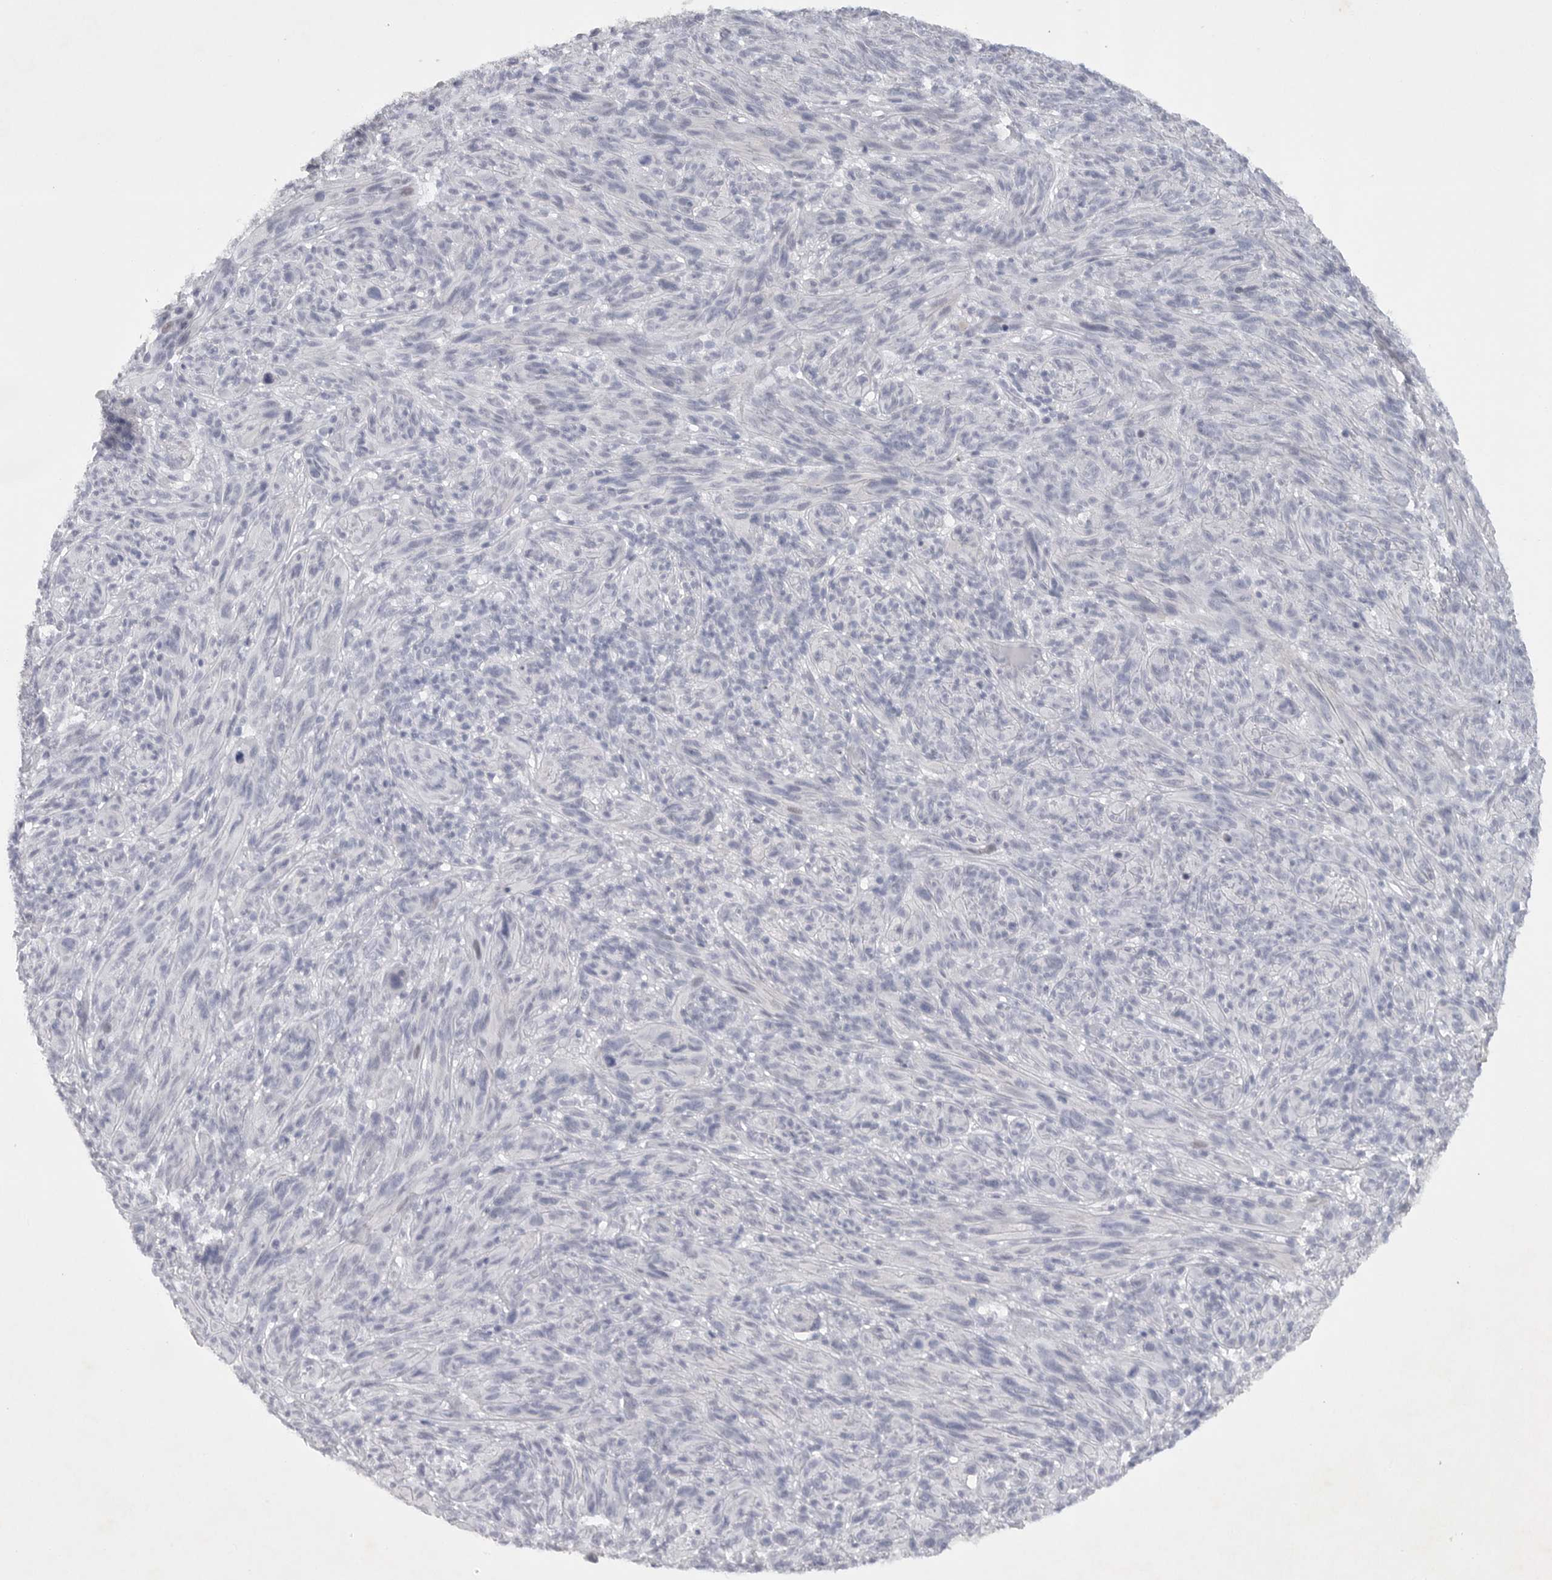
{"staining": {"intensity": "negative", "quantity": "none", "location": "none"}, "tissue": "melanoma", "cell_type": "Tumor cells", "image_type": "cancer", "snomed": [{"axis": "morphology", "description": "Malignant melanoma, NOS"}, {"axis": "topography", "description": "Skin of head"}], "caption": "Tumor cells show no significant protein expression in malignant melanoma.", "gene": "TNR", "patient": {"sex": "male", "age": 96}}